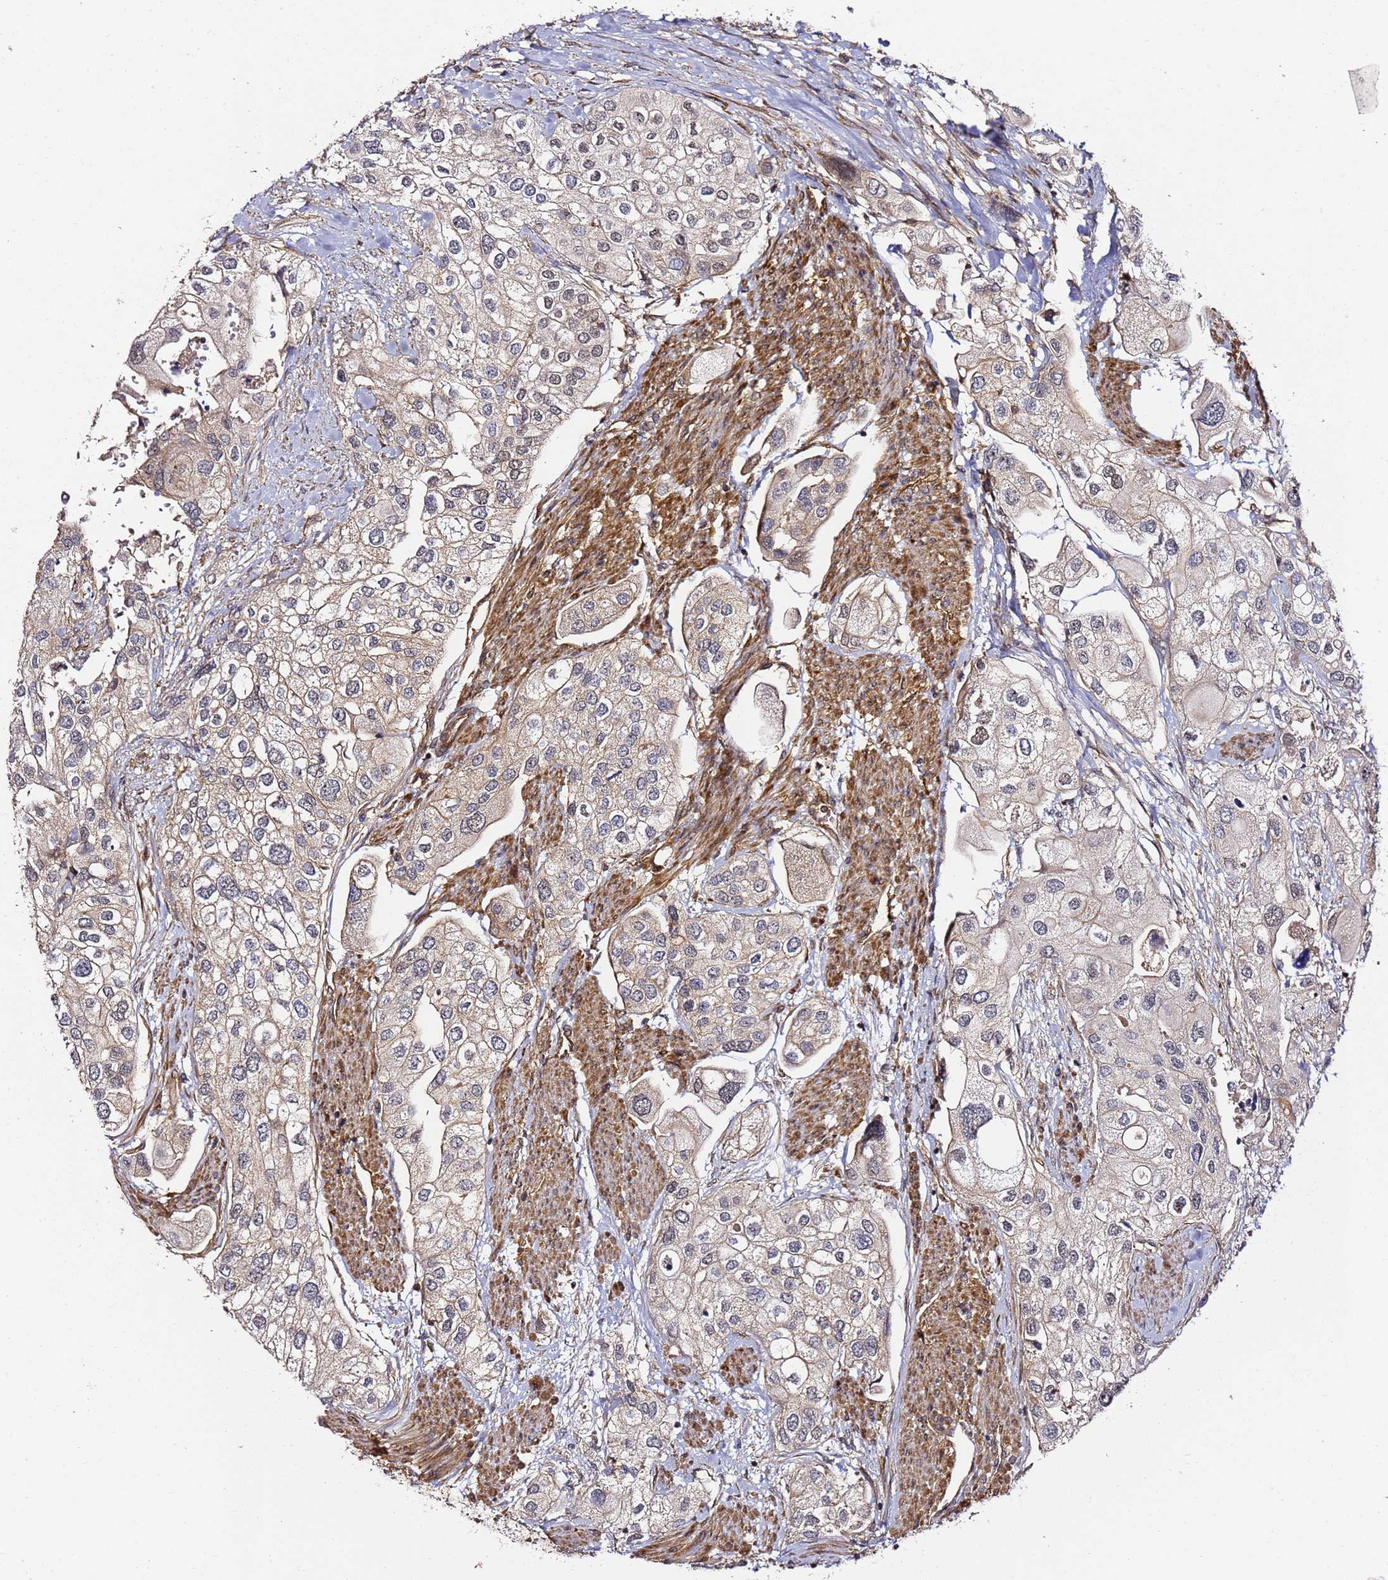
{"staining": {"intensity": "weak", "quantity": "25%-75%", "location": "nuclear"}, "tissue": "urothelial cancer", "cell_type": "Tumor cells", "image_type": "cancer", "snomed": [{"axis": "morphology", "description": "Urothelial carcinoma, High grade"}, {"axis": "topography", "description": "Urinary bladder"}], "caption": "Protein staining by immunohistochemistry demonstrates weak nuclear staining in about 25%-75% of tumor cells in urothelial cancer. (brown staining indicates protein expression, while blue staining denotes nuclei).", "gene": "CCNYL1", "patient": {"sex": "male", "age": 64}}